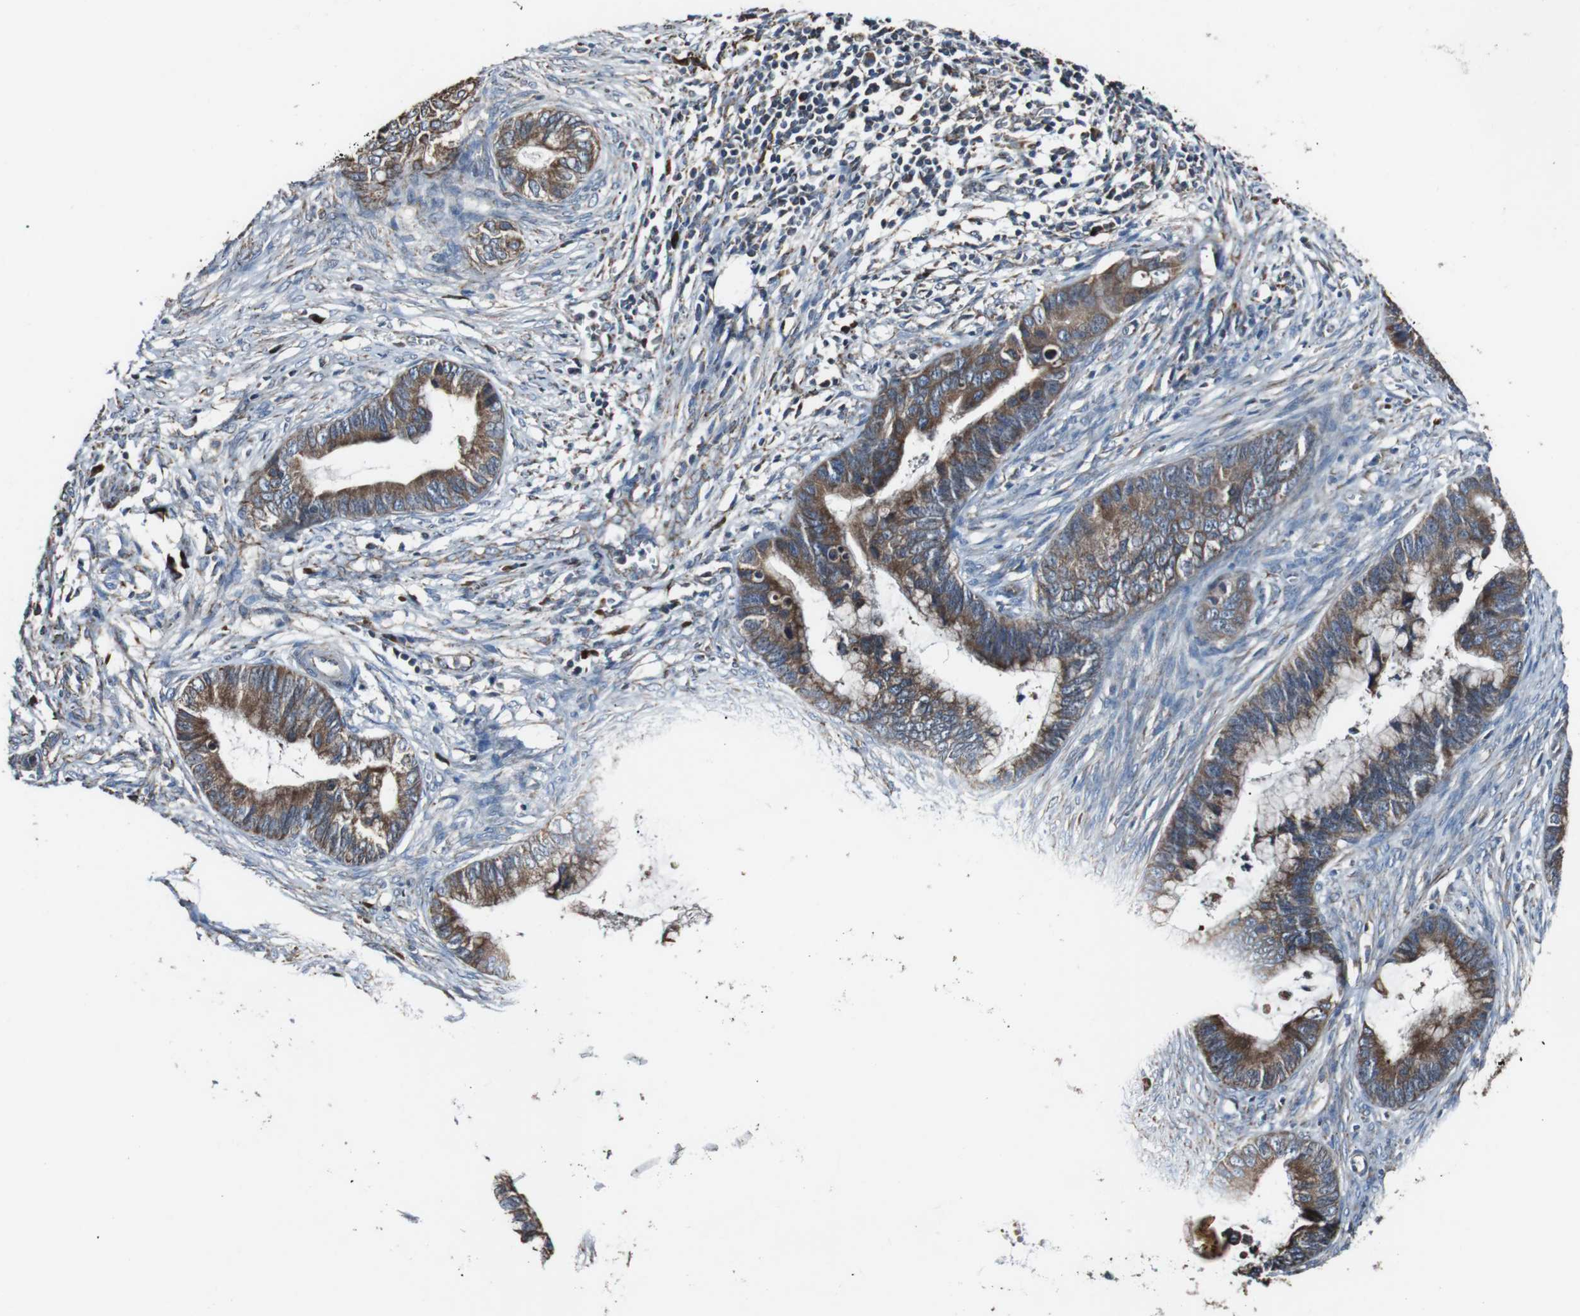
{"staining": {"intensity": "moderate", "quantity": ">75%", "location": "cytoplasmic/membranous"}, "tissue": "cervical cancer", "cell_type": "Tumor cells", "image_type": "cancer", "snomed": [{"axis": "morphology", "description": "Adenocarcinoma, NOS"}, {"axis": "topography", "description": "Cervix"}], "caption": "A brown stain labels moderate cytoplasmic/membranous positivity of a protein in human cervical cancer tumor cells.", "gene": "CISD2", "patient": {"sex": "female", "age": 44}}